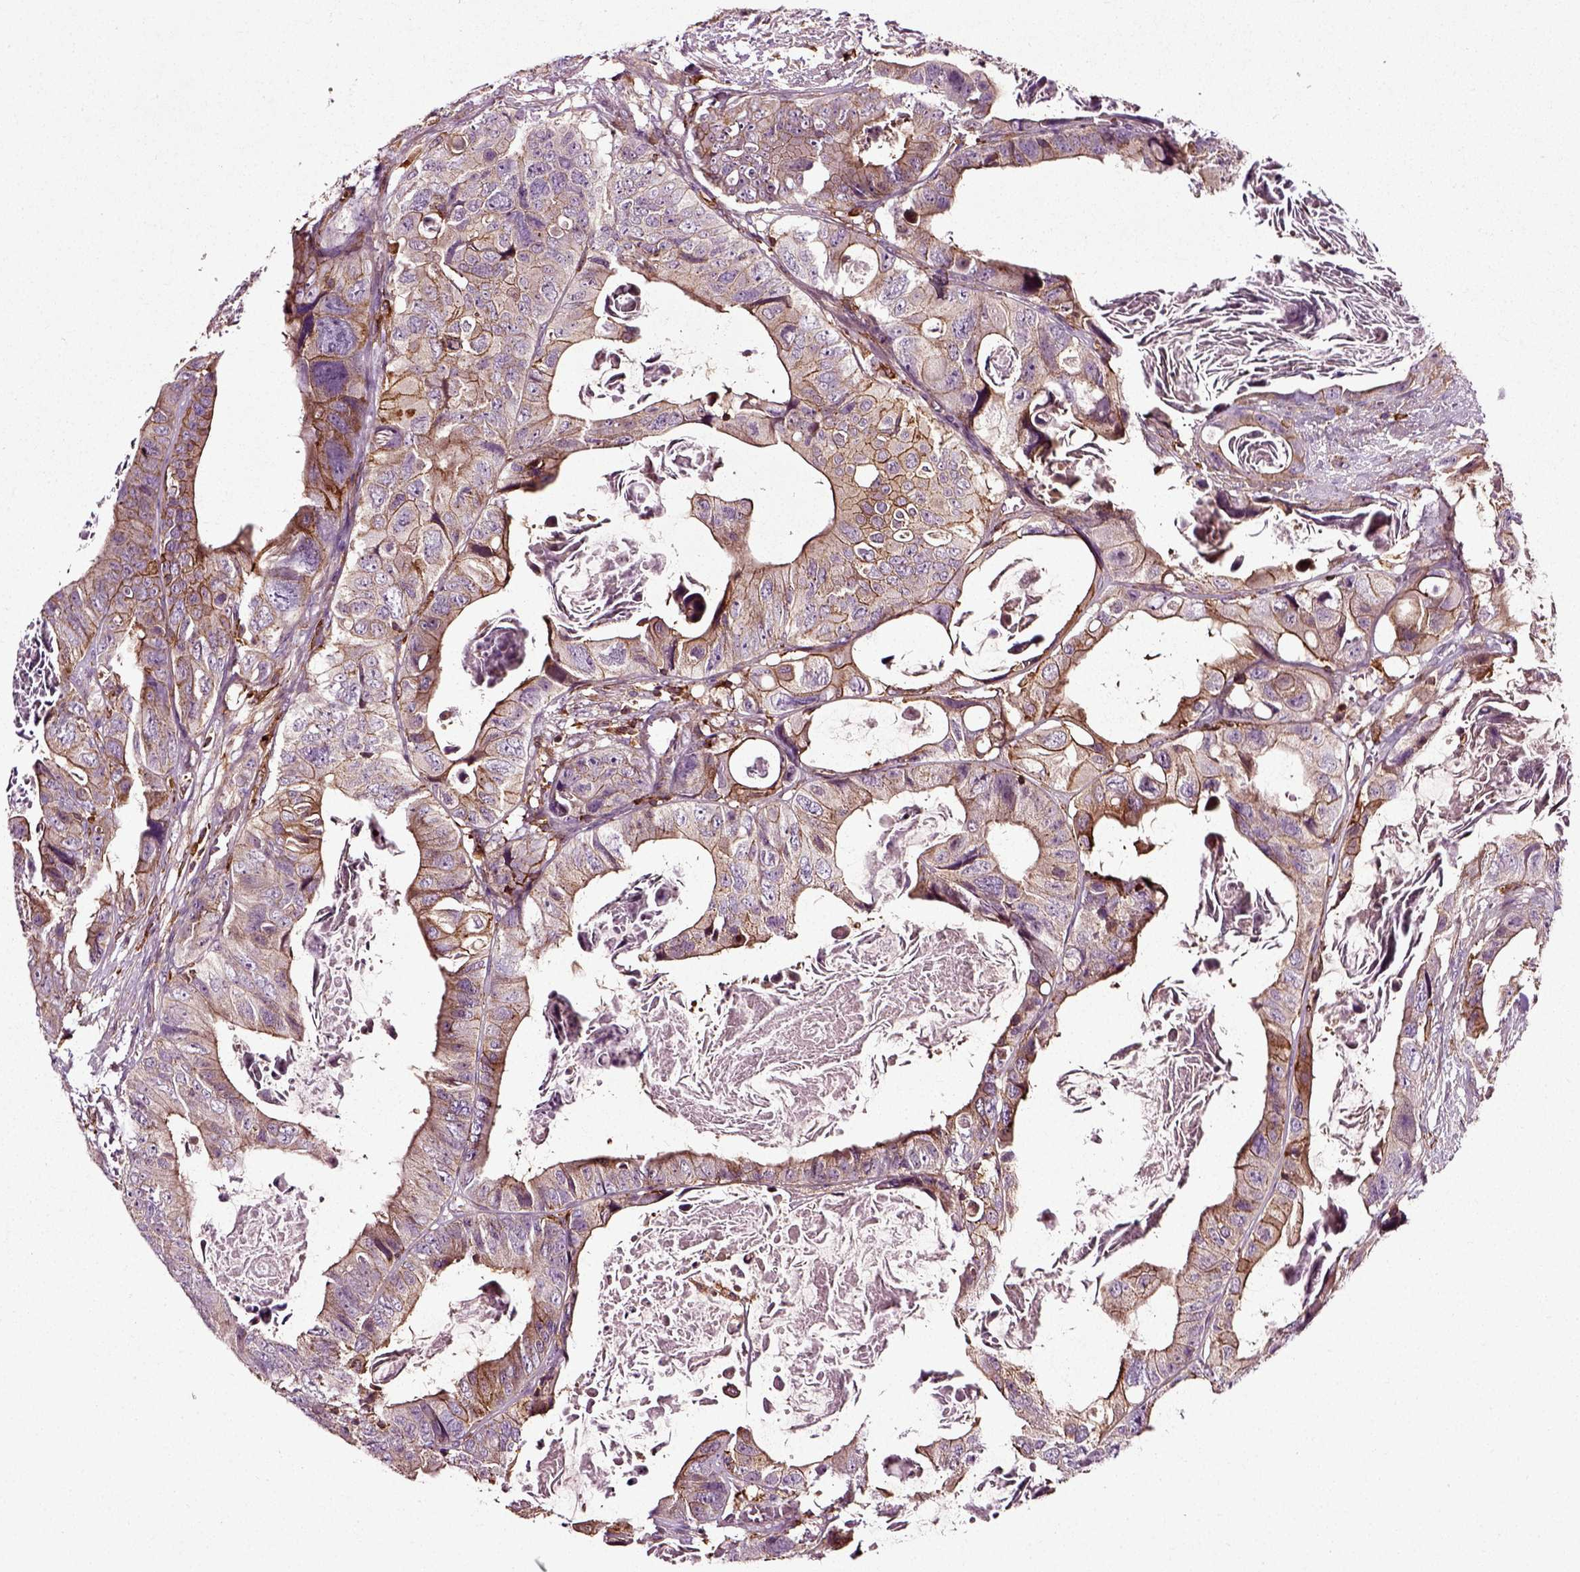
{"staining": {"intensity": "strong", "quantity": "25%-75%", "location": "cytoplasmic/membranous"}, "tissue": "colorectal cancer", "cell_type": "Tumor cells", "image_type": "cancer", "snomed": [{"axis": "morphology", "description": "Adenocarcinoma, NOS"}, {"axis": "topography", "description": "Rectum"}], "caption": "This is an image of immunohistochemistry staining of adenocarcinoma (colorectal), which shows strong positivity in the cytoplasmic/membranous of tumor cells.", "gene": "RHOF", "patient": {"sex": "male", "age": 64}}